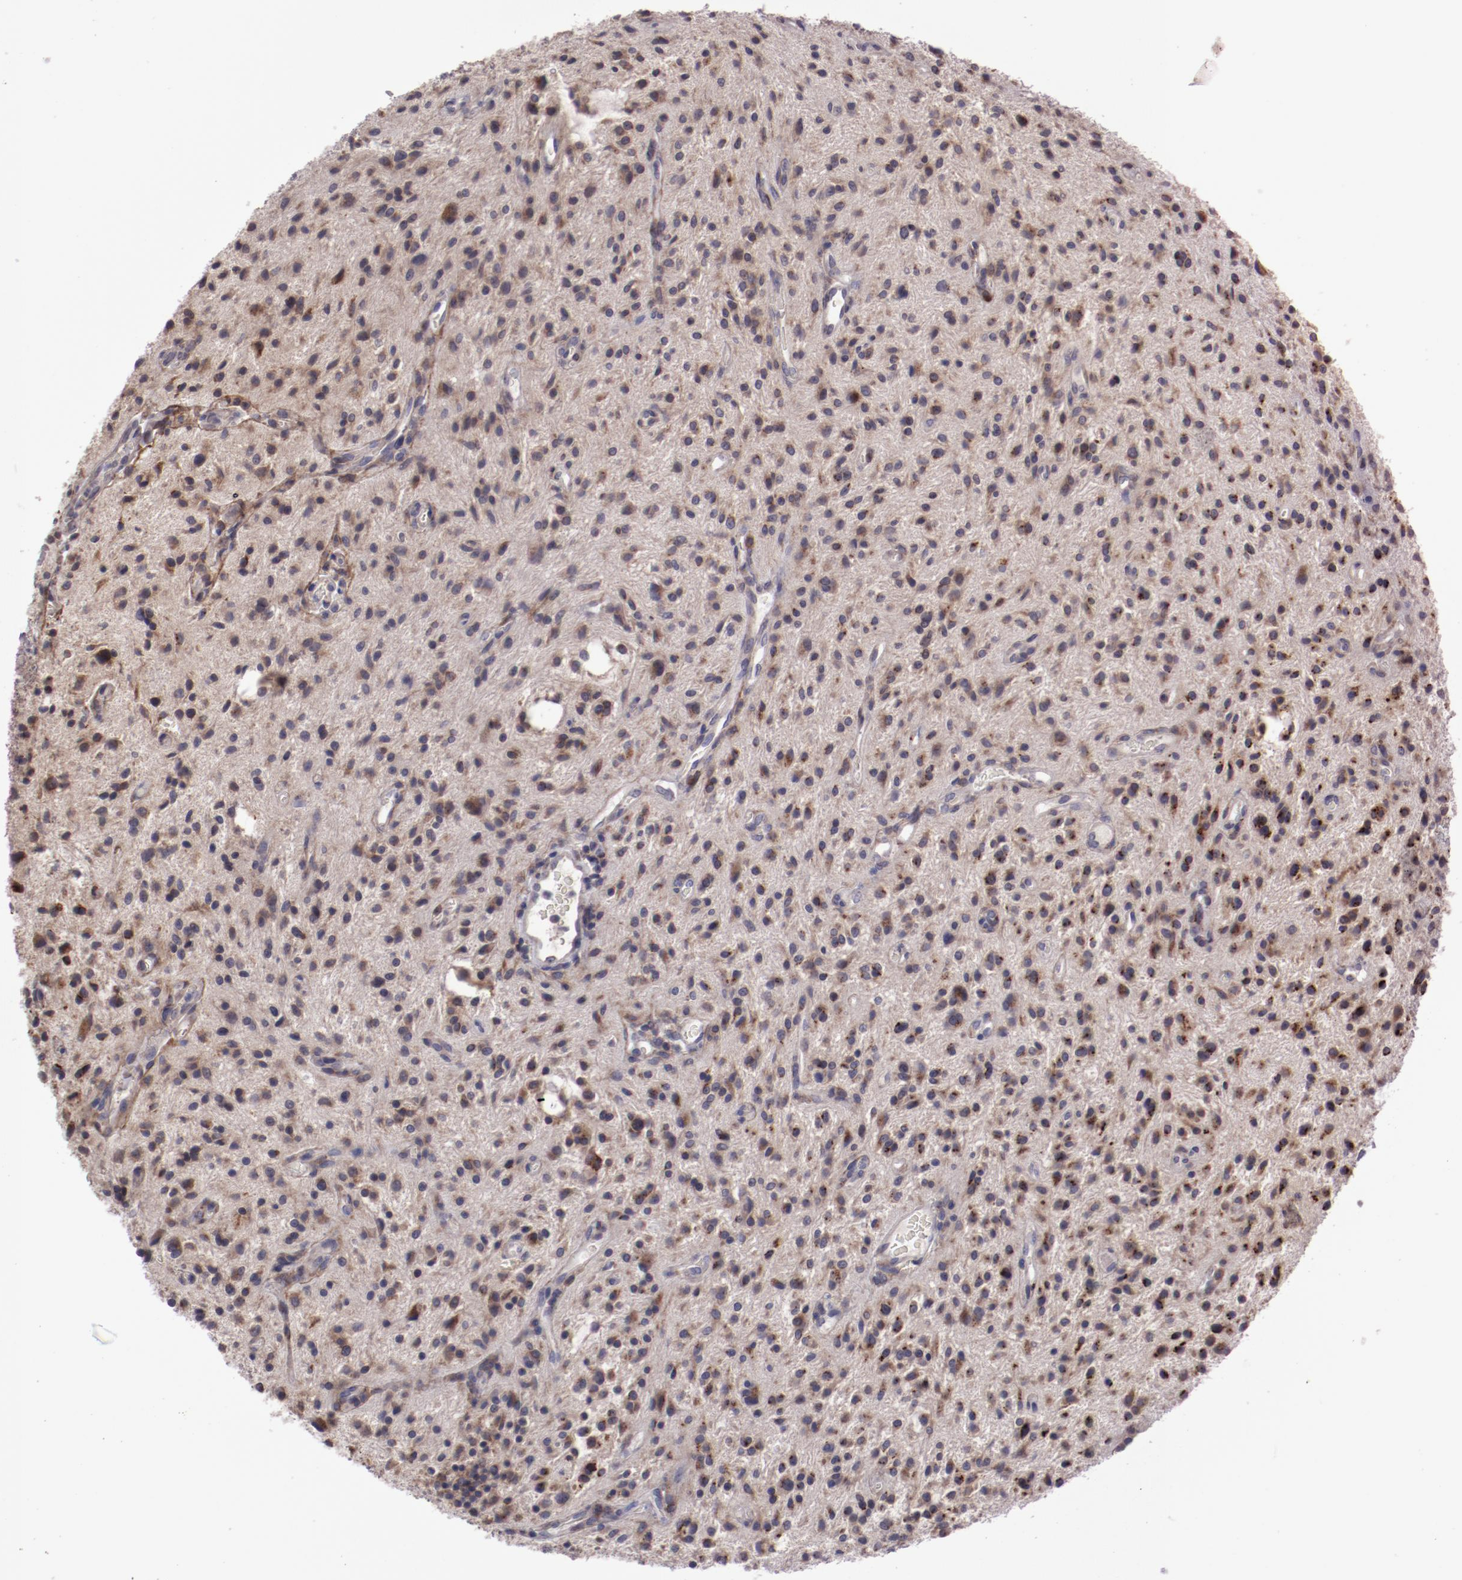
{"staining": {"intensity": "moderate", "quantity": ">75%", "location": "cytoplasmic/membranous"}, "tissue": "glioma", "cell_type": "Tumor cells", "image_type": "cancer", "snomed": [{"axis": "morphology", "description": "Glioma, malignant, NOS"}, {"axis": "topography", "description": "Cerebellum"}], "caption": "Moderate cytoplasmic/membranous positivity is seen in approximately >75% of tumor cells in glioma (malignant). (Stains: DAB (3,3'-diaminobenzidine) in brown, nuclei in blue, Microscopy: brightfield microscopy at high magnification).", "gene": "IL12A", "patient": {"sex": "female", "age": 10}}